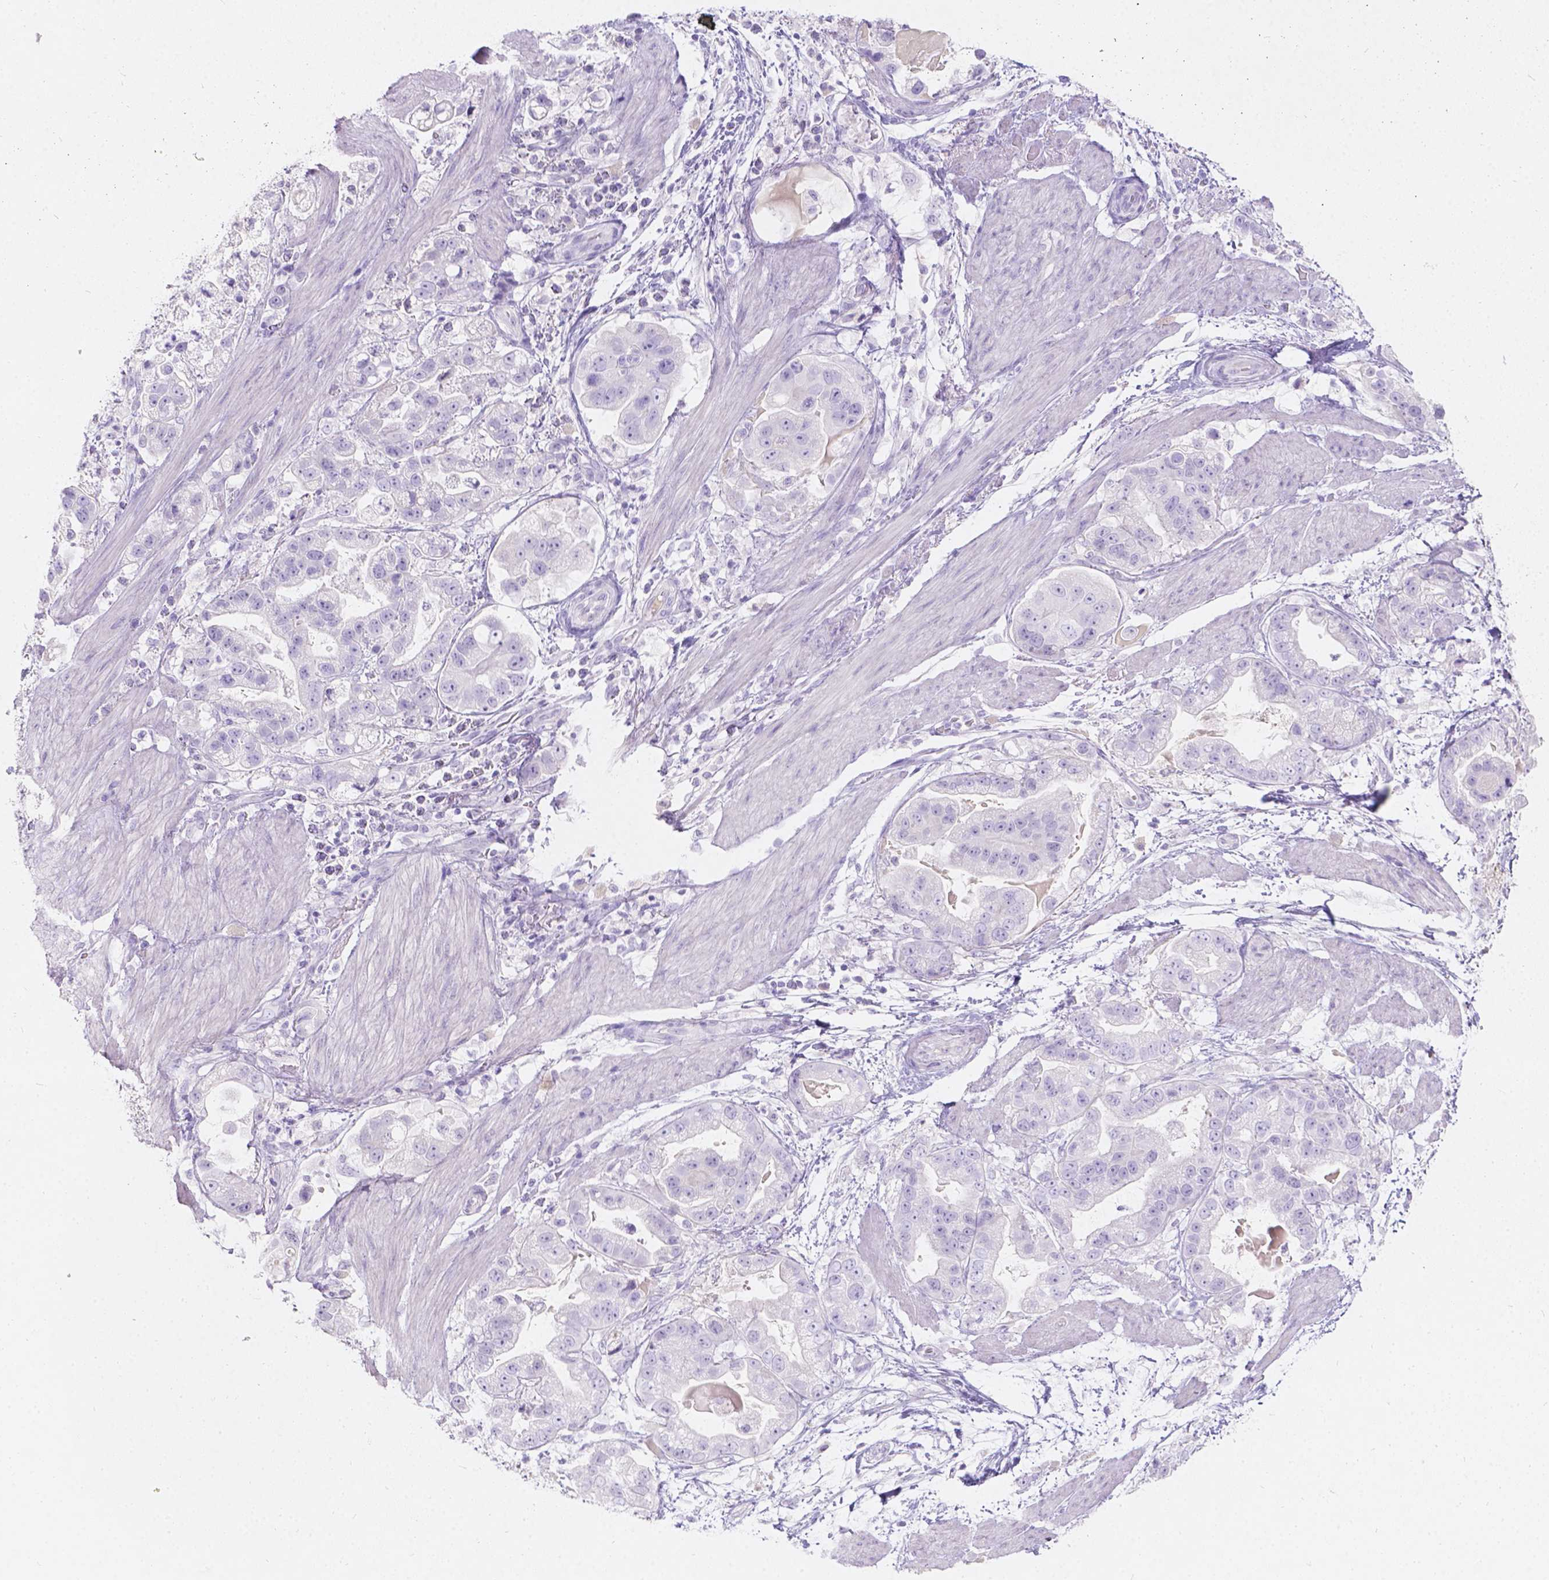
{"staining": {"intensity": "negative", "quantity": "none", "location": "none"}, "tissue": "stomach cancer", "cell_type": "Tumor cells", "image_type": "cancer", "snomed": [{"axis": "morphology", "description": "Adenocarcinoma, NOS"}, {"axis": "topography", "description": "Stomach"}], "caption": "High magnification brightfield microscopy of stomach adenocarcinoma stained with DAB (3,3'-diaminobenzidine) (brown) and counterstained with hematoxylin (blue): tumor cells show no significant positivity.", "gene": "GAL3ST2", "patient": {"sex": "male", "age": 59}}